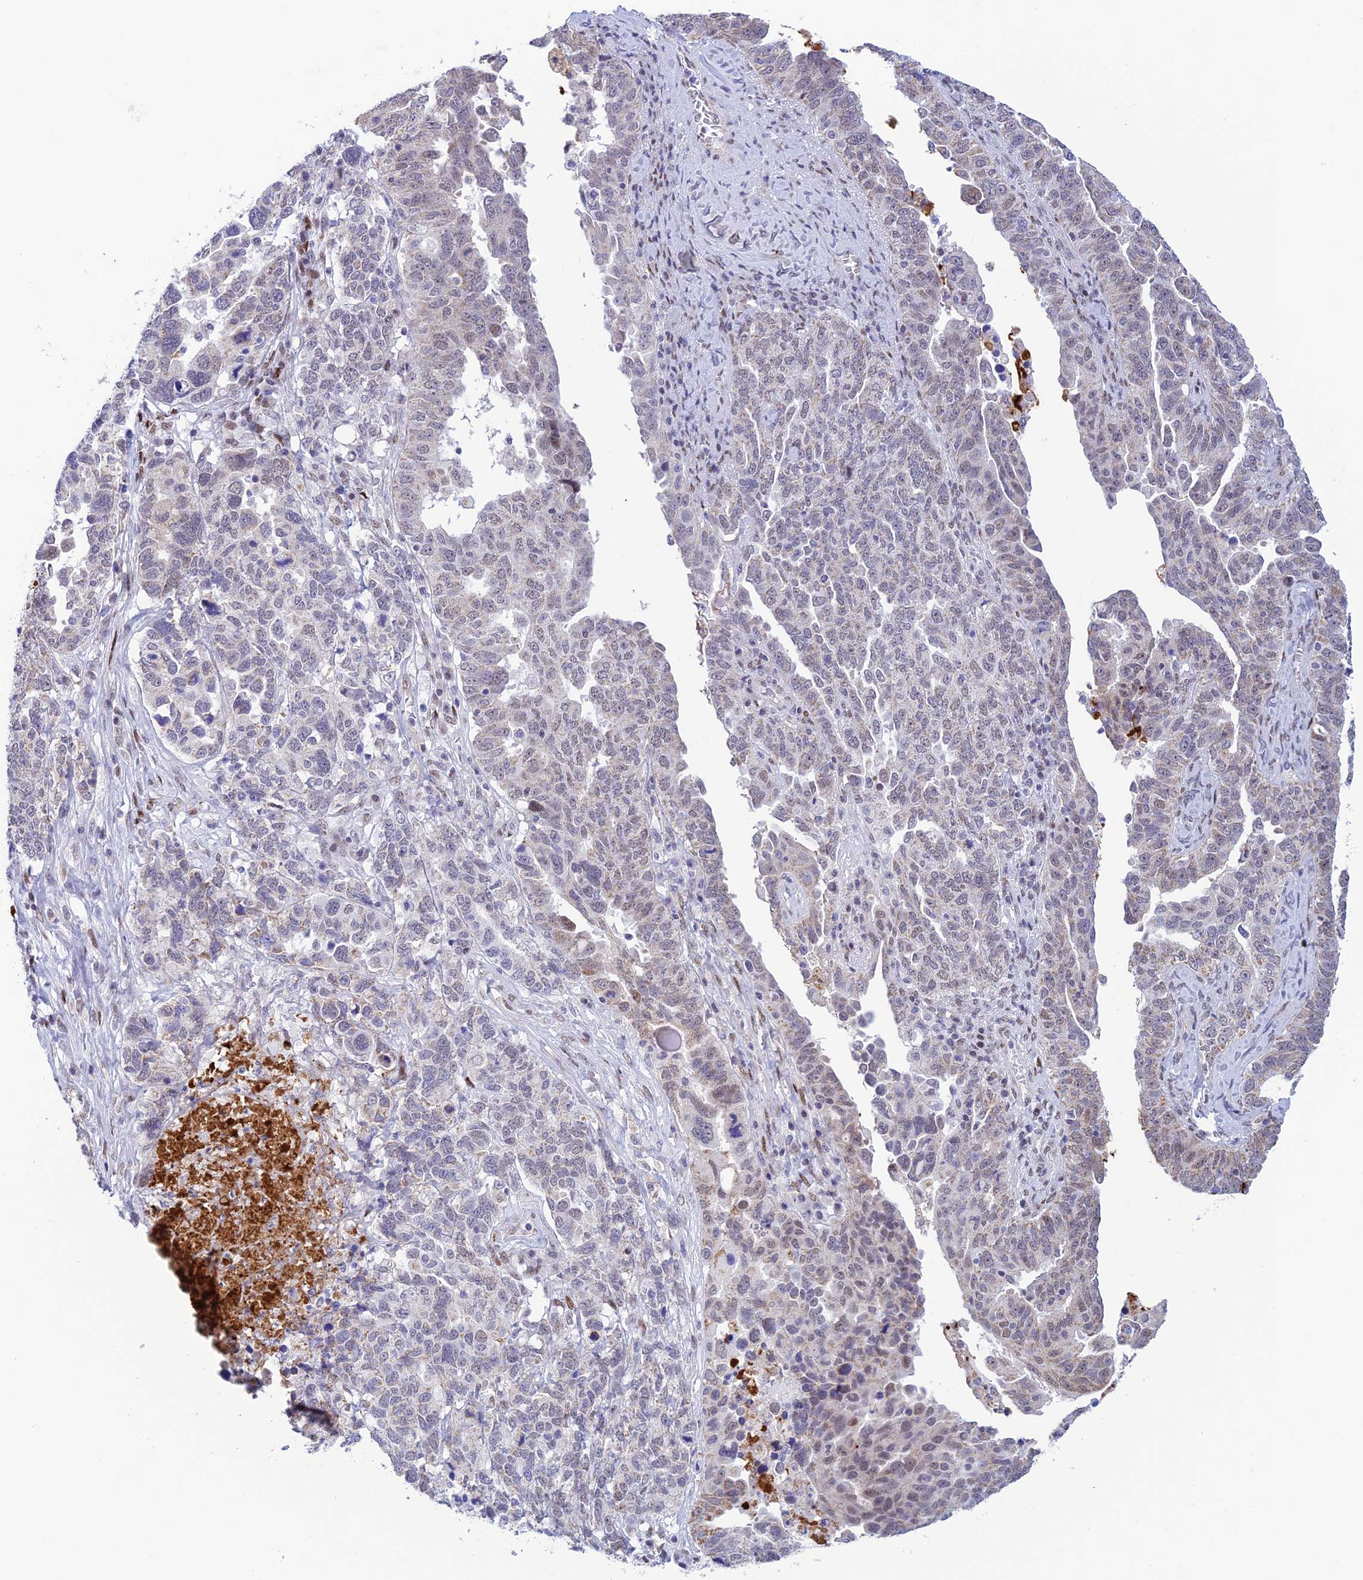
{"staining": {"intensity": "negative", "quantity": "none", "location": "none"}, "tissue": "ovarian cancer", "cell_type": "Tumor cells", "image_type": "cancer", "snomed": [{"axis": "morphology", "description": "Carcinoma, endometroid"}, {"axis": "topography", "description": "Ovary"}], "caption": "An IHC photomicrograph of ovarian cancer (endometroid carcinoma) is shown. There is no staining in tumor cells of ovarian cancer (endometroid carcinoma). (DAB immunohistochemistry (IHC), high magnification).", "gene": "WDR55", "patient": {"sex": "female", "age": 62}}